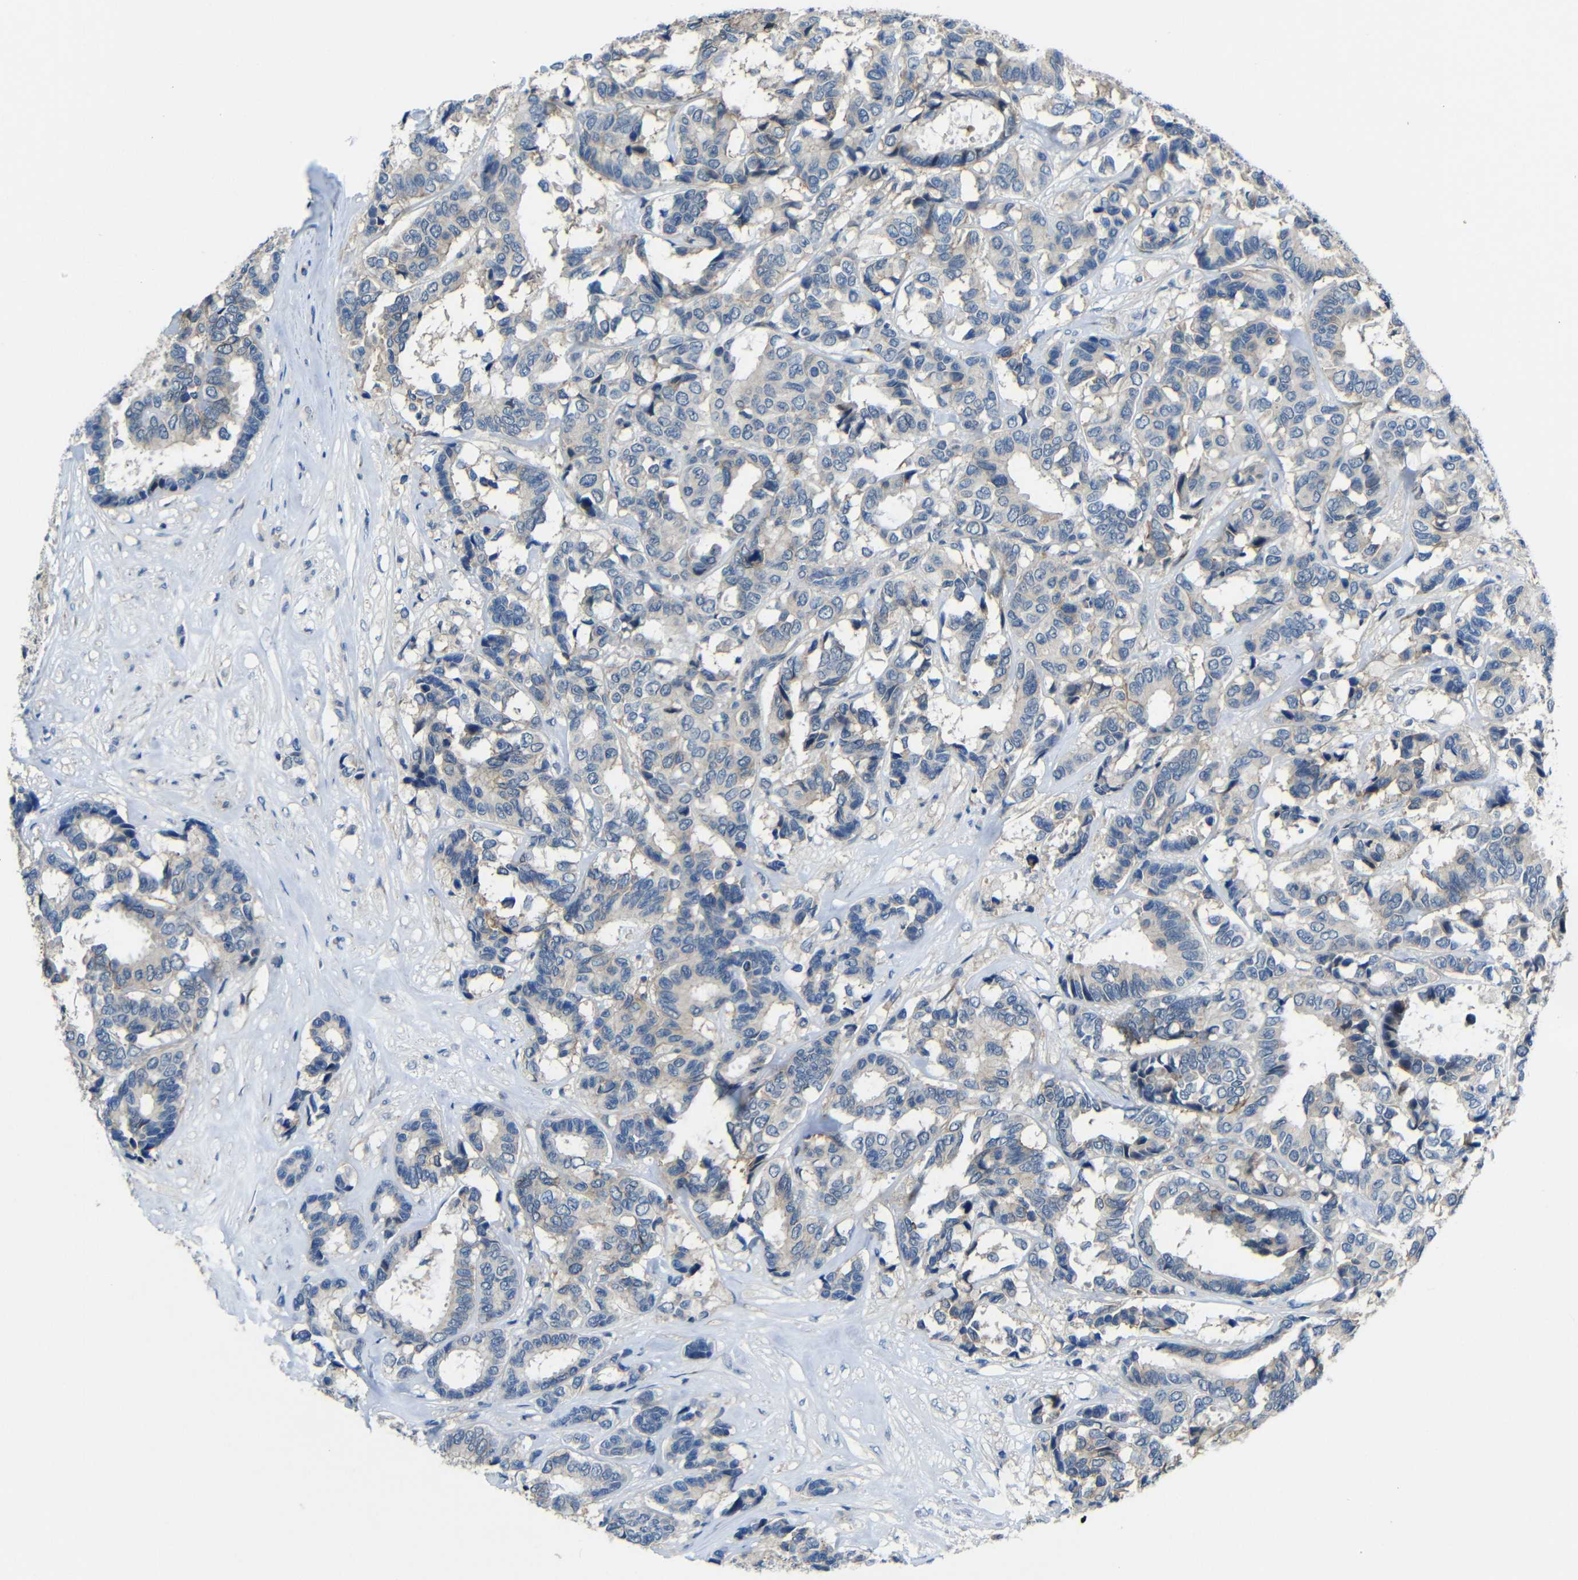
{"staining": {"intensity": "negative", "quantity": "none", "location": "none"}, "tissue": "breast cancer", "cell_type": "Tumor cells", "image_type": "cancer", "snomed": [{"axis": "morphology", "description": "Duct carcinoma"}, {"axis": "topography", "description": "Breast"}], "caption": "Immunohistochemistry image of neoplastic tissue: human breast cancer stained with DAB (3,3'-diaminobenzidine) reveals no significant protein expression in tumor cells.", "gene": "ZNF90", "patient": {"sex": "female", "age": 87}}